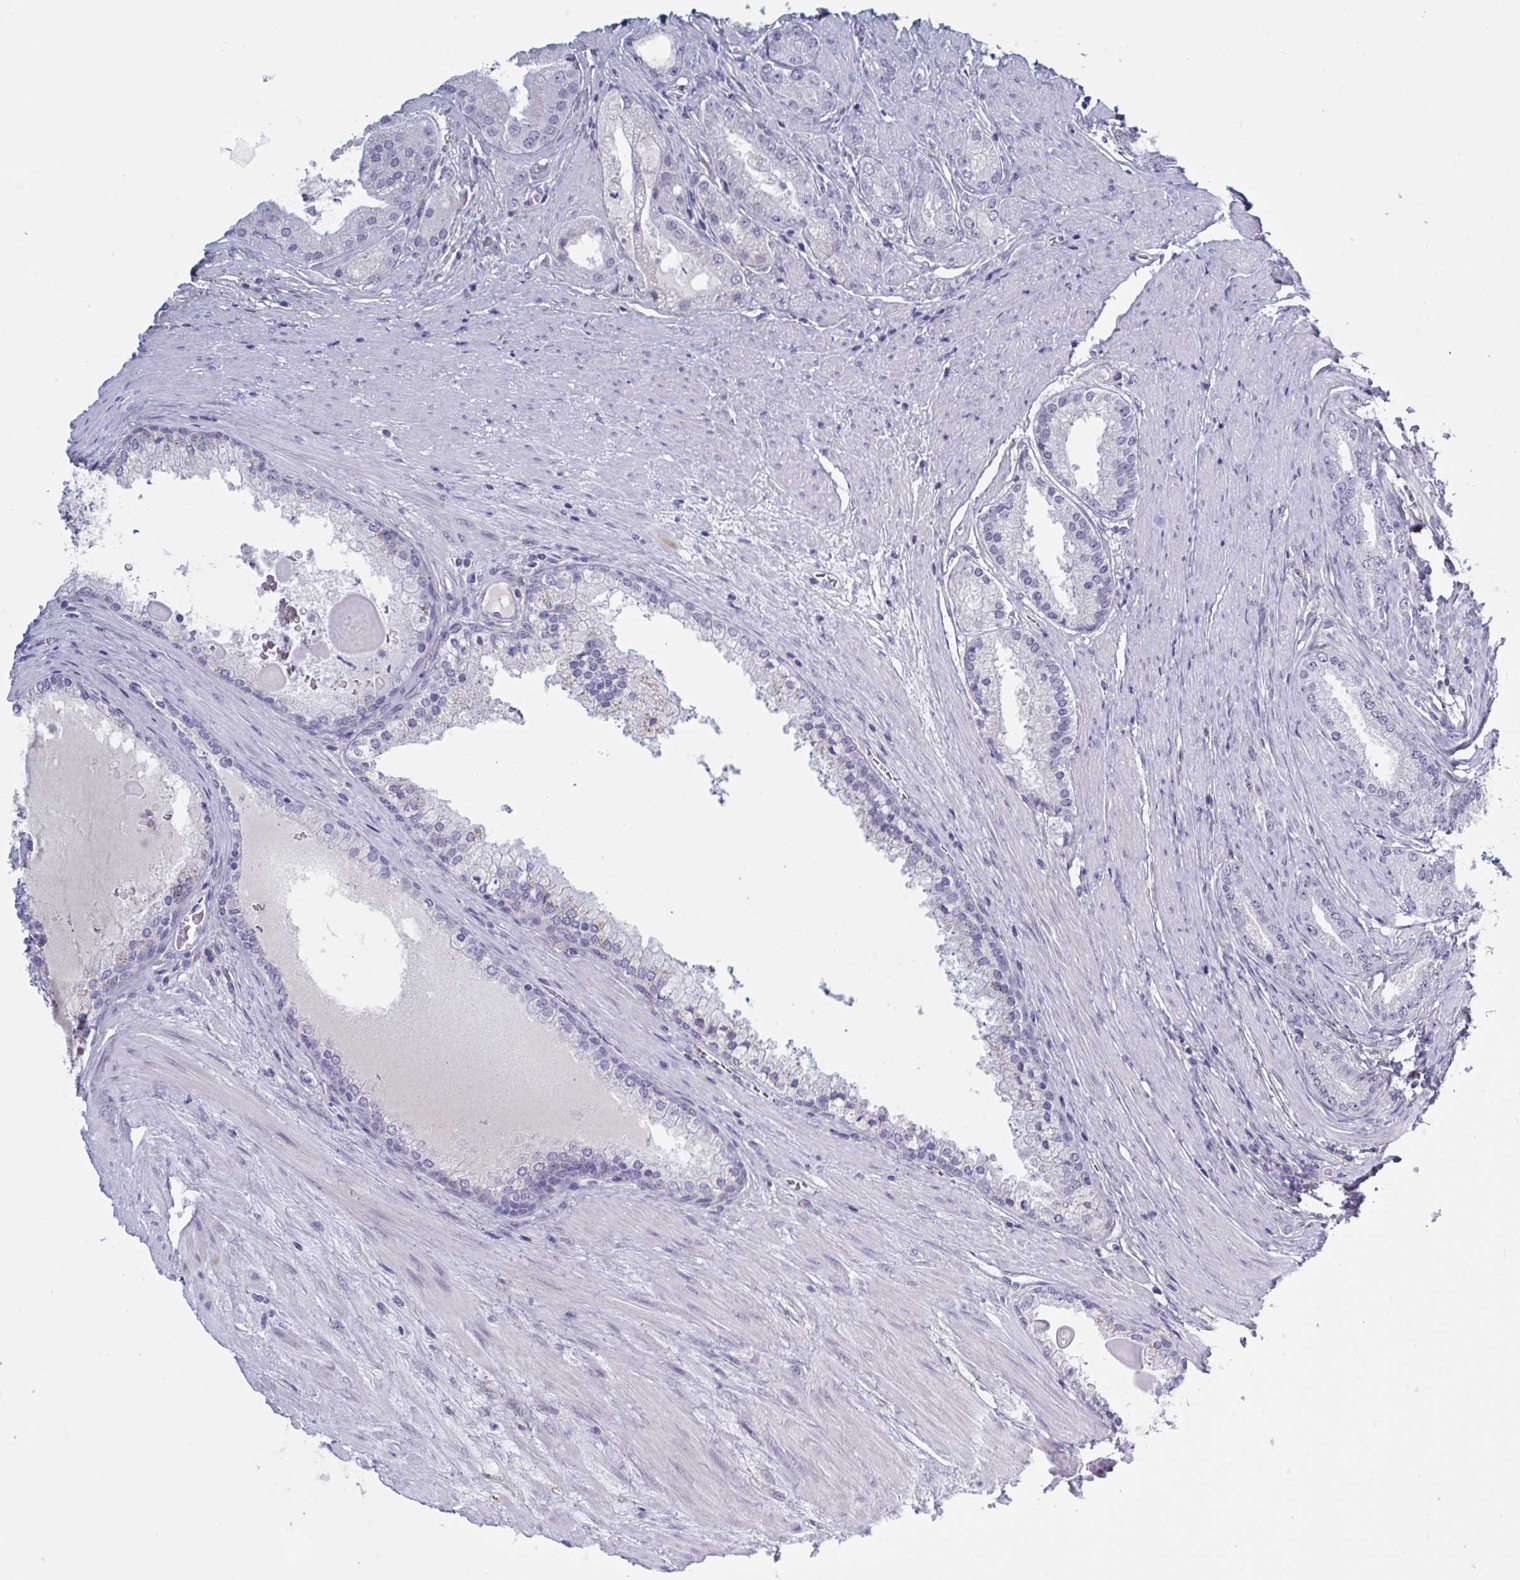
{"staining": {"intensity": "negative", "quantity": "none", "location": "none"}, "tissue": "prostate cancer", "cell_type": "Tumor cells", "image_type": "cancer", "snomed": [{"axis": "morphology", "description": "Adenocarcinoma, High grade"}, {"axis": "topography", "description": "Prostate"}], "caption": "Immunohistochemistry (IHC) of human prostate cancer (adenocarcinoma (high-grade)) shows no expression in tumor cells.", "gene": "TCEAL8", "patient": {"sex": "male", "age": 67}}